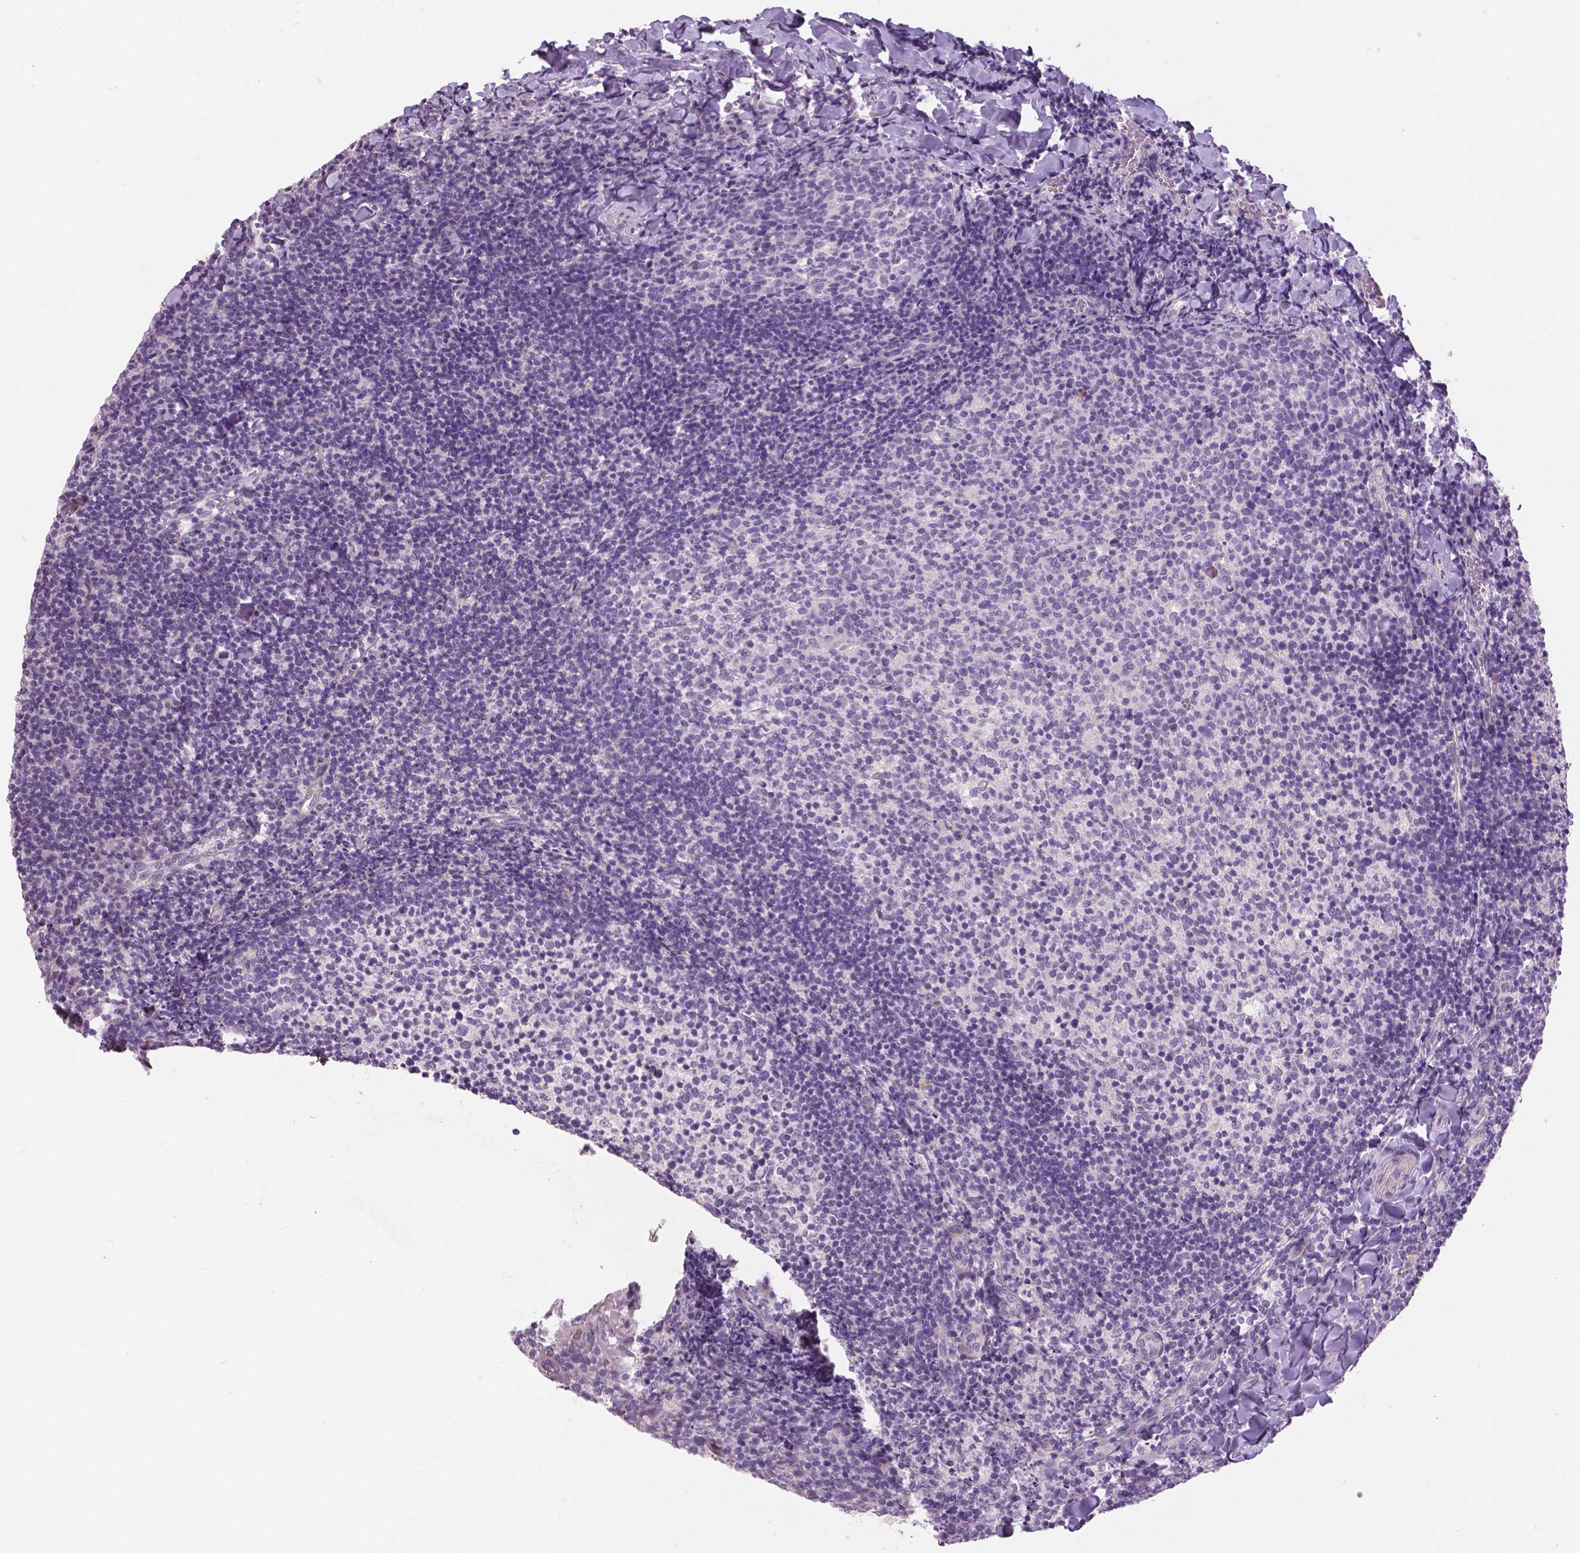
{"staining": {"intensity": "negative", "quantity": "none", "location": "none"}, "tissue": "tonsil", "cell_type": "Germinal center cells", "image_type": "normal", "snomed": [{"axis": "morphology", "description": "Normal tissue, NOS"}, {"axis": "topography", "description": "Tonsil"}], "caption": "This image is of benign tonsil stained with immunohistochemistry (IHC) to label a protein in brown with the nuclei are counter-stained blue. There is no positivity in germinal center cells. The staining is performed using DAB (3,3'-diaminobenzidine) brown chromogen with nuclei counter-stained in using hematoxylin.", "gene": "FOXA1", "patient": {"sex": "female", "age": 10}}